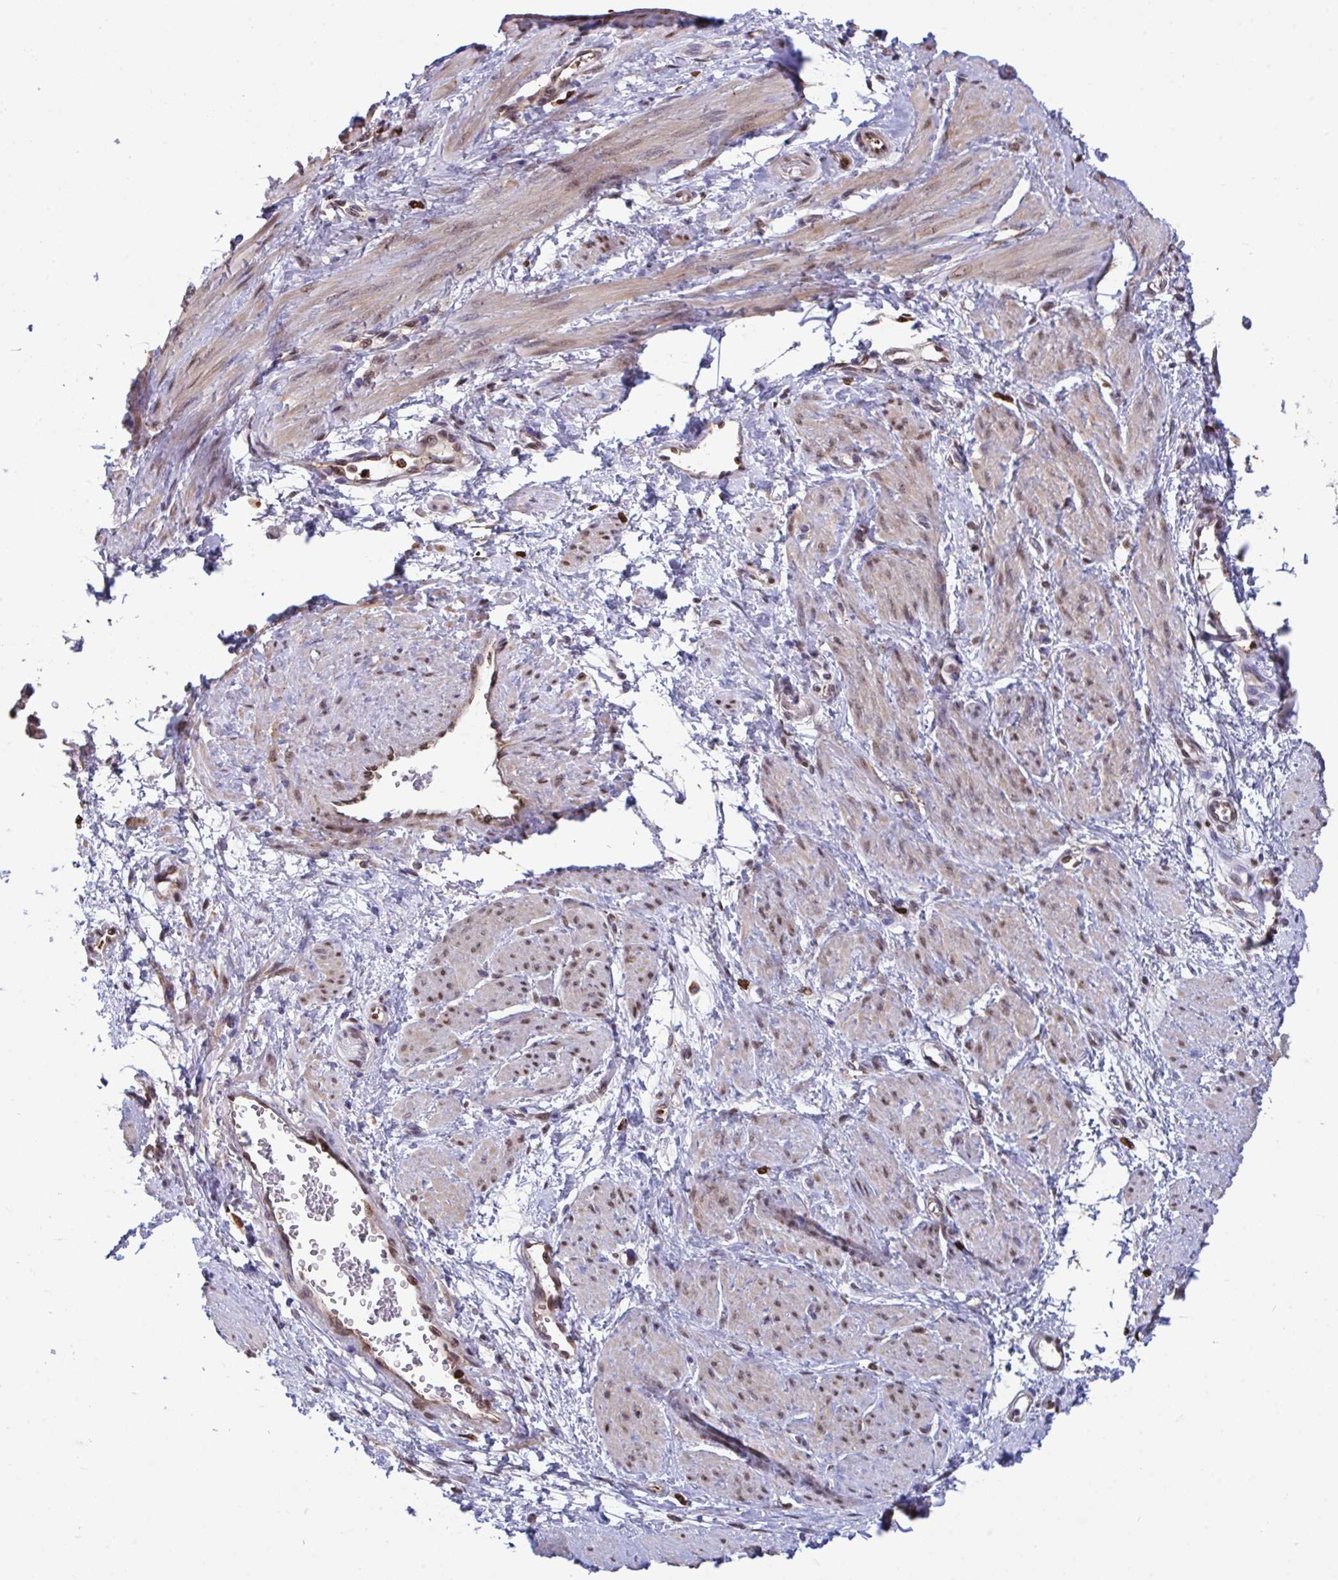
{"staining": {"intensity": "moderate", "quantity": "25%-75%", "location": "cytoplasmic/membranous,nuclear"}, "tissue": "smooth muscle", "cell_type": "Smooth muscle cells", "image_type": "normal", "snomed": [{"axis": "morphology", "description": "Normal tissue, NOS"}, {"axis": "topography", "description": "Smooth muscle"}, {"axis": "topography", "description": "Uterus"}], "caption": "IHC (DAB) staining of unremarkable human smooth muscle demonstrates moderate cytoplasmic/membranous,nuclear protein staining in about 25%-75% of smooth muscle cells.", "gene": "PELI1", "patient": {"sex": "female", "age": 39}}